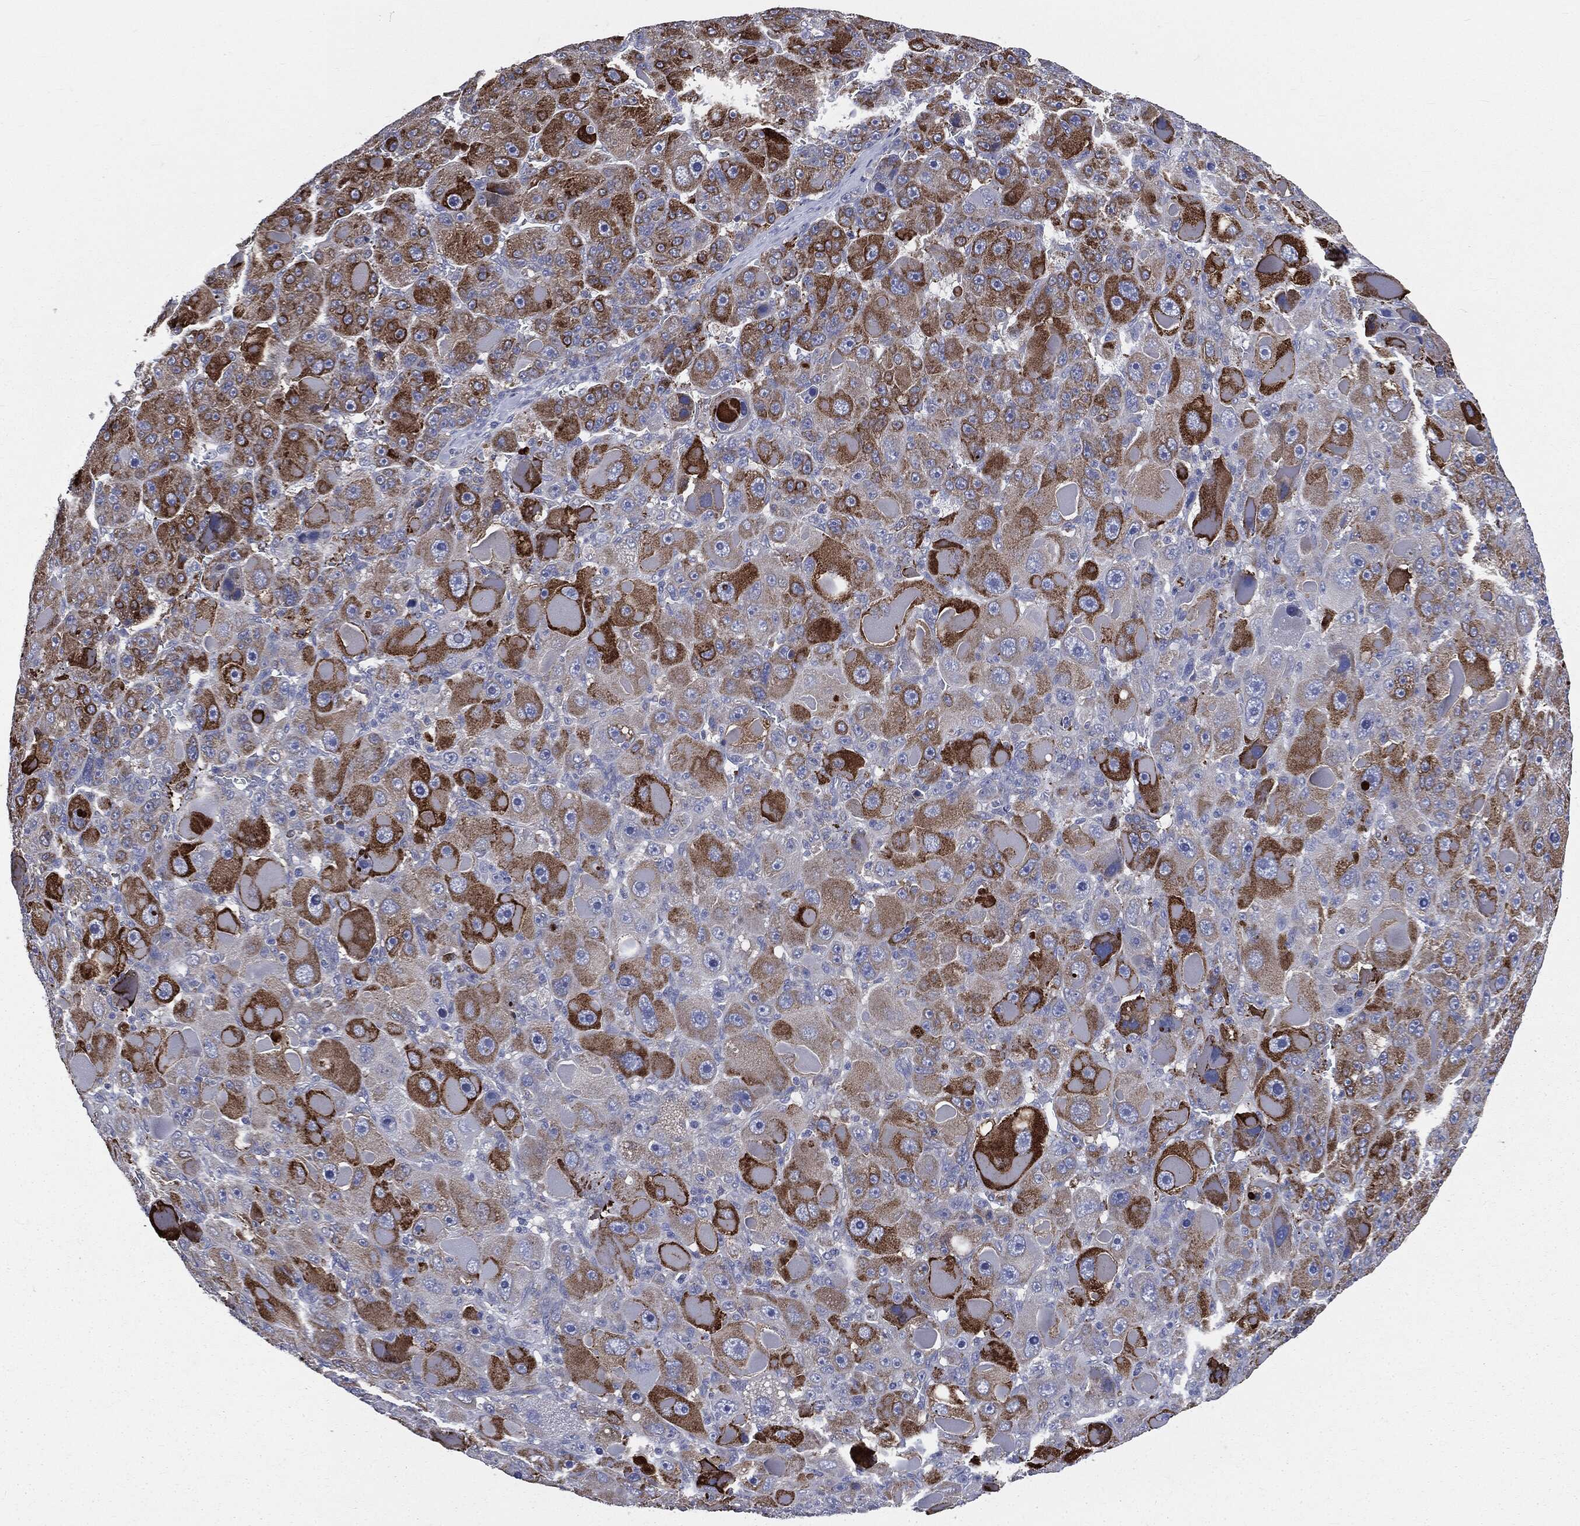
{"staining": {"intensity": "strong", "quantity": "25%-75%", "location": "cytoplasmic/membranous"}, "tissue": "liver cancer", "cell_type": "Tumor cells", "image_type": "cancer", "snomed": [{"axis": "morphology", "description": "Carcinoma, Hepatocellular, NOS"}, {"axis": "topography", "description": "Liver"}], "caption": "Immunohistochemical staining of human liver cancer displays high levels of strong cytoplasmic/membranous positivity in about 25%-75% of tumor cells. (DAB (3,3'-diaminobenzidine) = brown stain, brightfield microscopy at high magnification).", "gene": "PTGS2", "patient": {"sex": "male", "age": 76}}